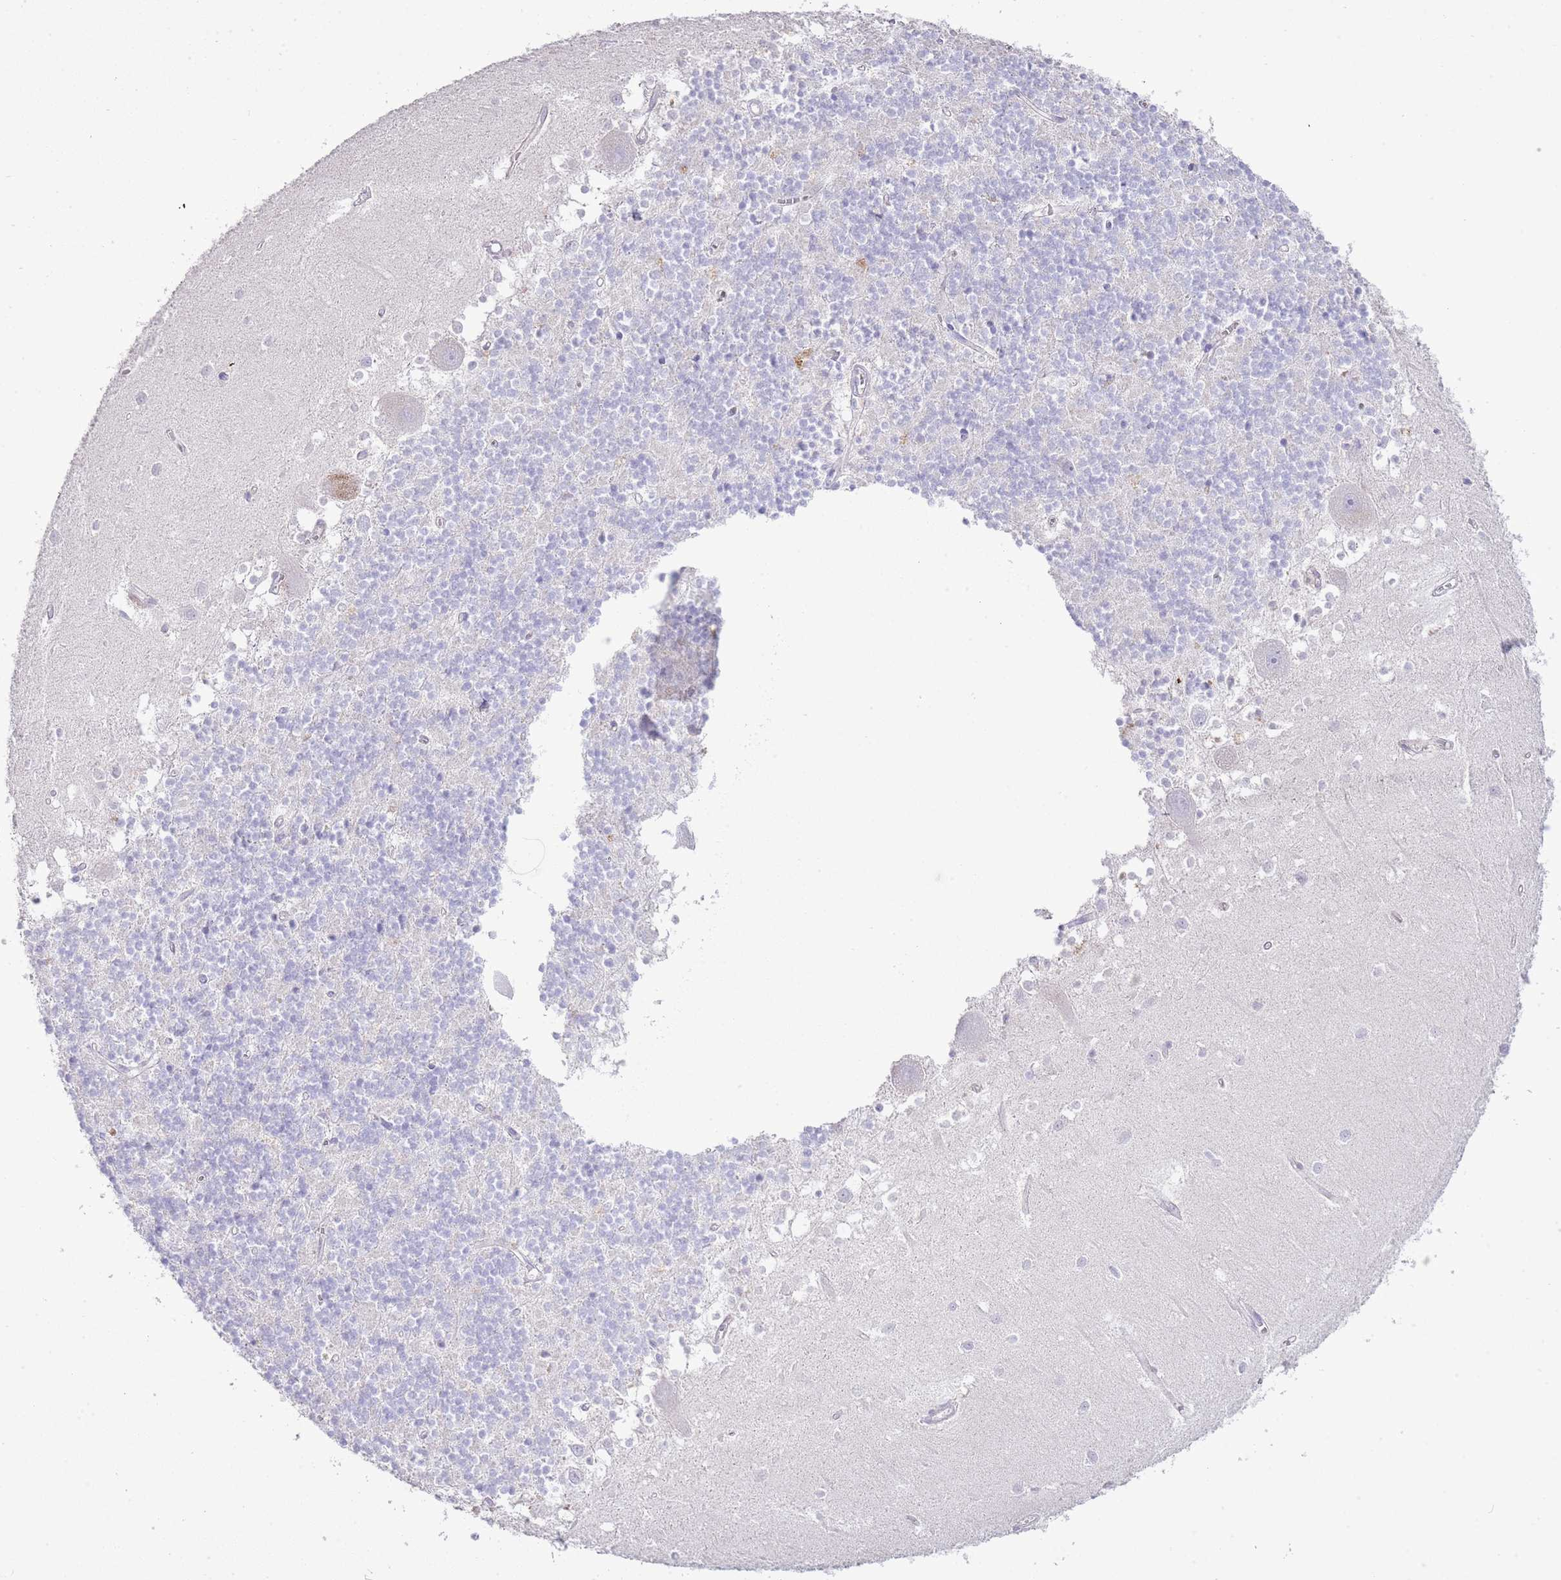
{"staining": {"intensity": "negative", "quantity": "none", "location": "none"}, "tissue": "cerebellum", "cell_type": "Cells in granular layer", "image_type": "normal", "snomed": [{"axis": "morphology", "description": "Normal tissue, NOS"}, {"axis": "topography", "description": "Cerebellum"}], "caption": "This is an immunohistochemistry (IHC) micrograph of normal cerebellum. There is no expression in cells in granular layer.", "gene": "OR2Z1", "patient": {"sex": "male", "age": 54}}